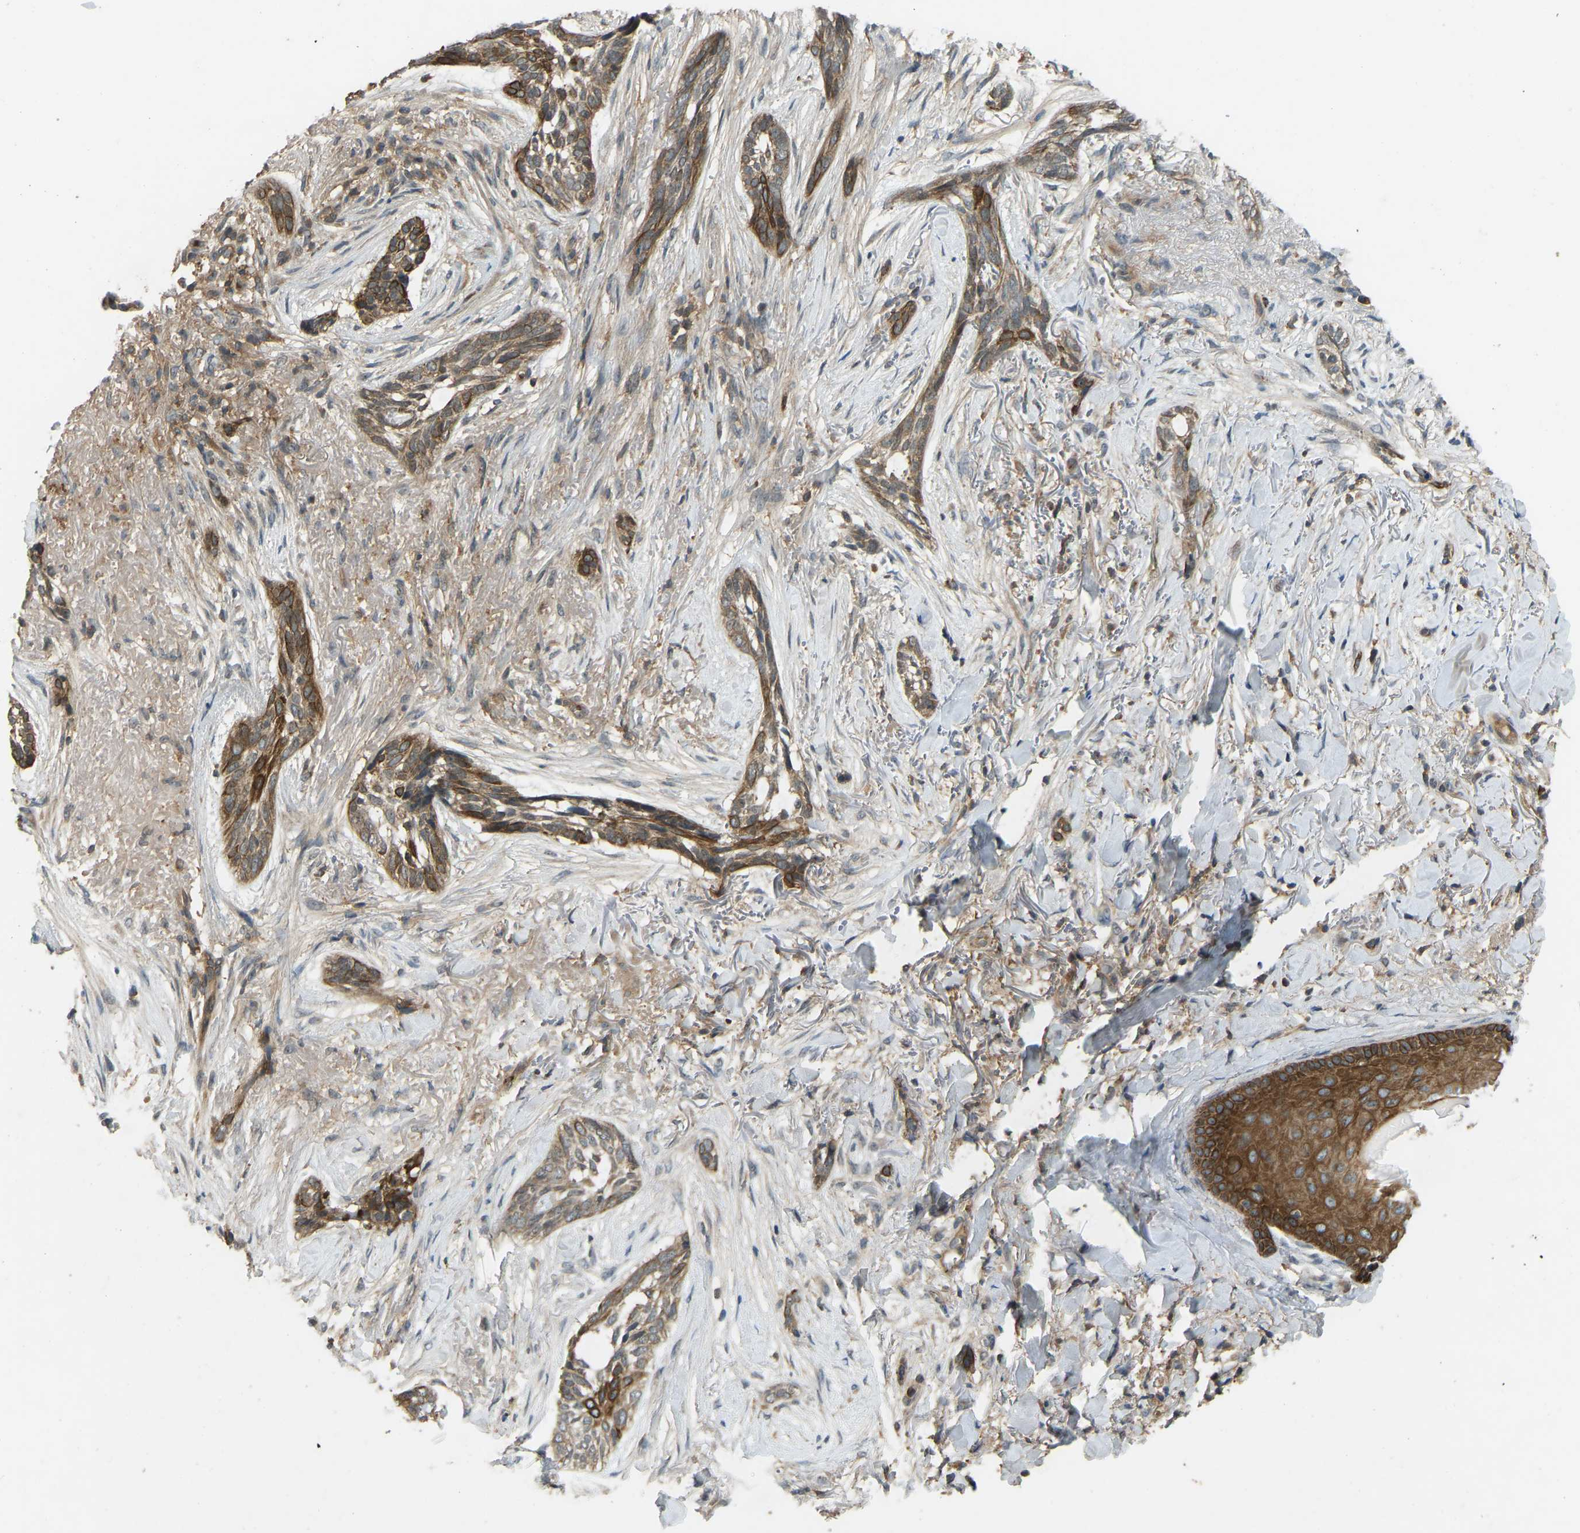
{"staining": {"intensity": "moderate", "quantity": ">75%", "location": "cytoplasmic/membranous"}, "tissue": "skin cancer", "cell_type": "Tumor cells", "image_type": "cancer", "snomed": [{"axis": "morphology", "description": "Basal cell carcinoma"}, {"axis": "topography", "description": "Skin"}], "caption": "Protein staining demonstrates moderate cytoplasmic/membranous positivity in approximately >75% of tumor cells in skin basal cell carcinoma.", "gene": "ZNF71", "patient": {"sex": "female", "age": 88}}